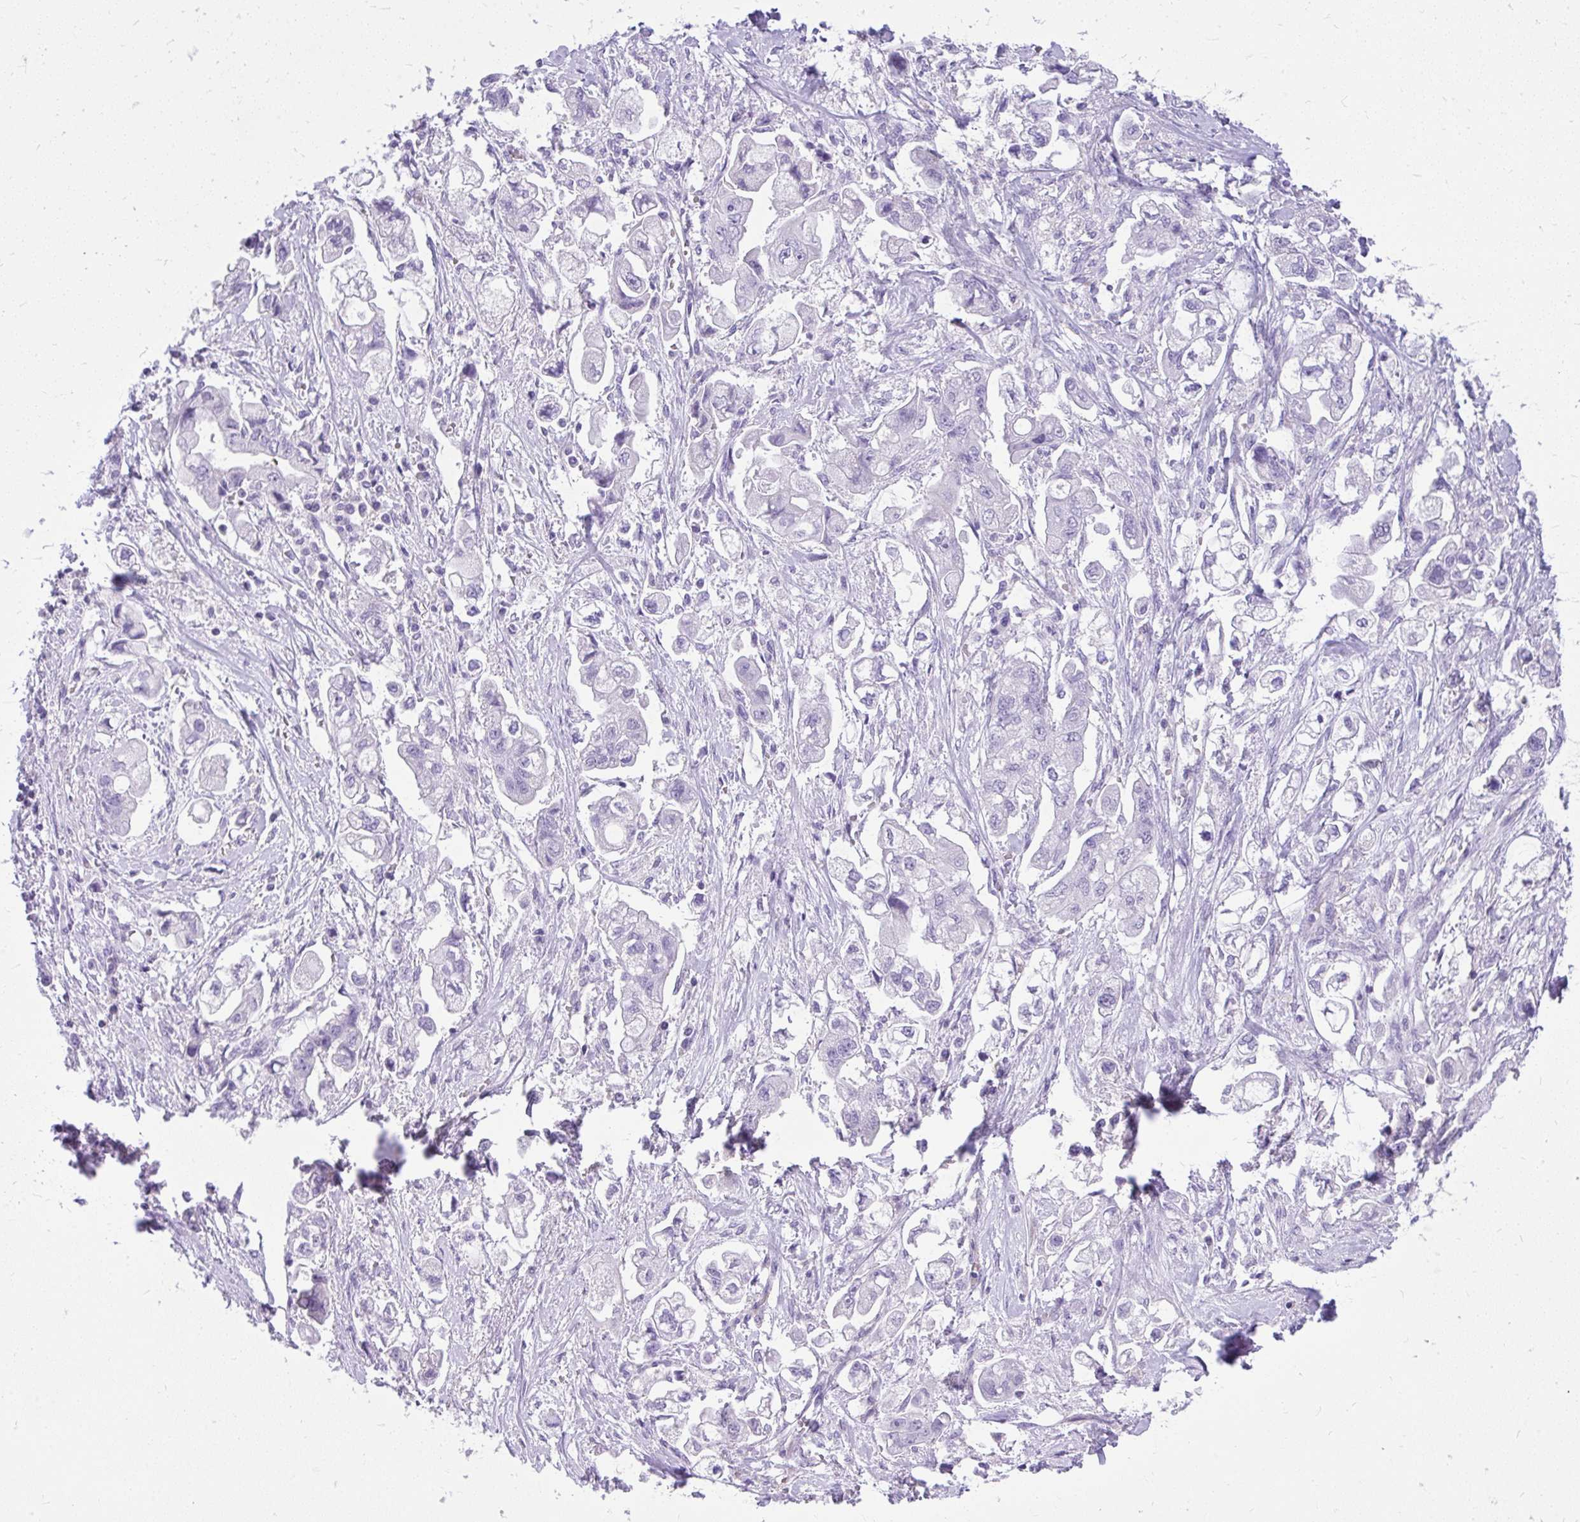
{"staining": {"intensity": "negative", "quantity": "none", "location": "none"}, "tissue": "stomach cancer", "cell_type": "Tumor cells", "image_type": "cancer", "snomed": [{"axis": "morphology", "description": "Adenocarcinoma, NOS"}, {"axis": "topography", "description": "Stomach"}], "caption": "An immunohistochemistry (IHC) micrograph of adenocarcinoma (stomach) is shown. There is no staining in tumor cells of adenocarcinoma (stomach). The staining is performed using DAB brown chromogen with nuclei counter-stained in using hematoxylin.", "gene": "GPRIN3", "patient": {"sex": "male", "age": 62}}